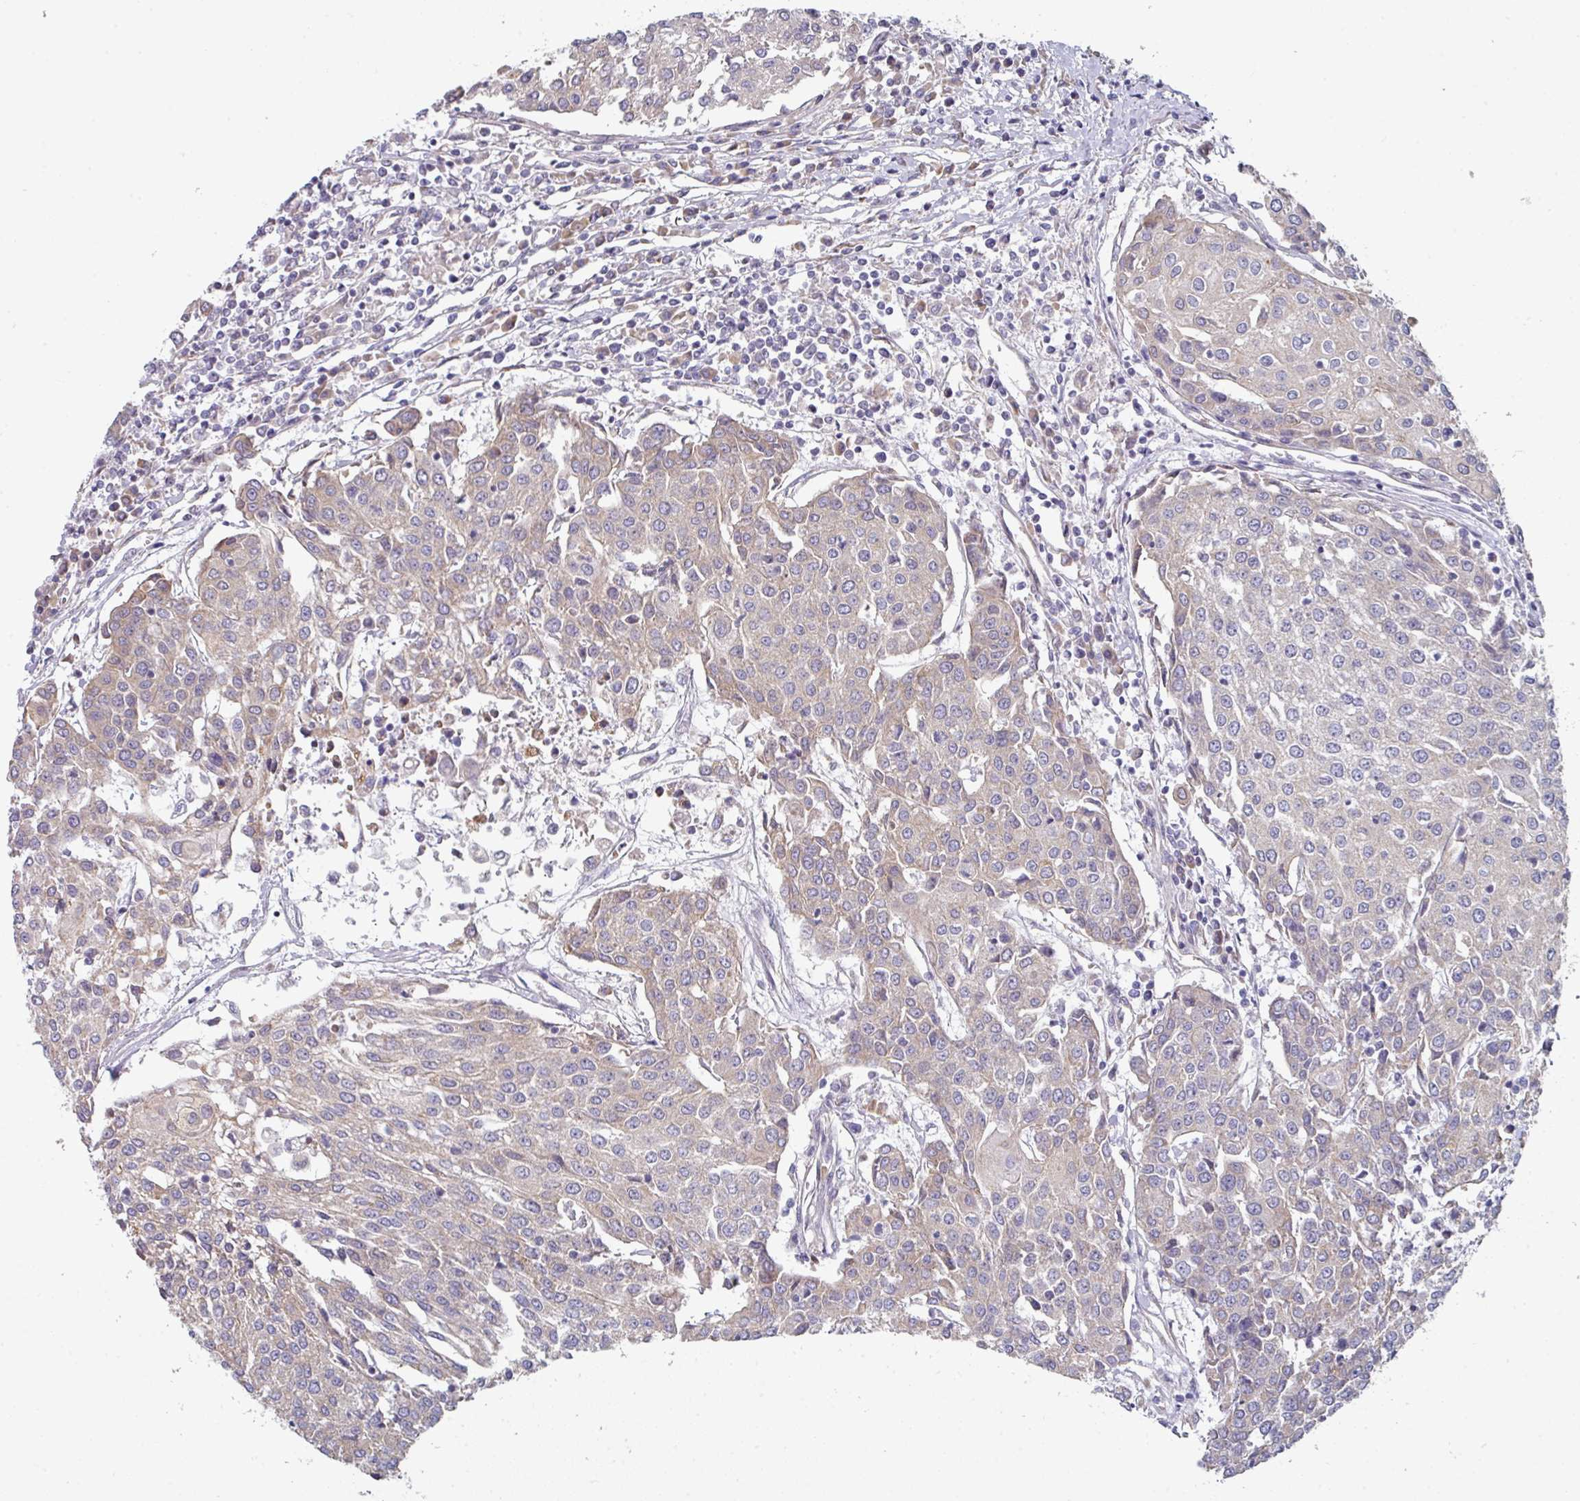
{"staining": {"intensity": "weak", "quantity": "25%-75%", "location": "cytoplasmic/membranous"}, "tissue": "urothelial cancer", "cell_type": "Tumor cells", "image_type": "cancer", "snomed": [{"axis": "morphology", "description": "Urothelial carcinoma, High grade"}, {"axis": "topography", "description": "Urinary bladder"}], "caption": "A histopathology image of urothelial cancer stained for a protein reveals weak cytoplasmic/membranous brown staining in tumor cells.", "gene": "TMED5", "patient": {"sex": "female", "age": 85}}